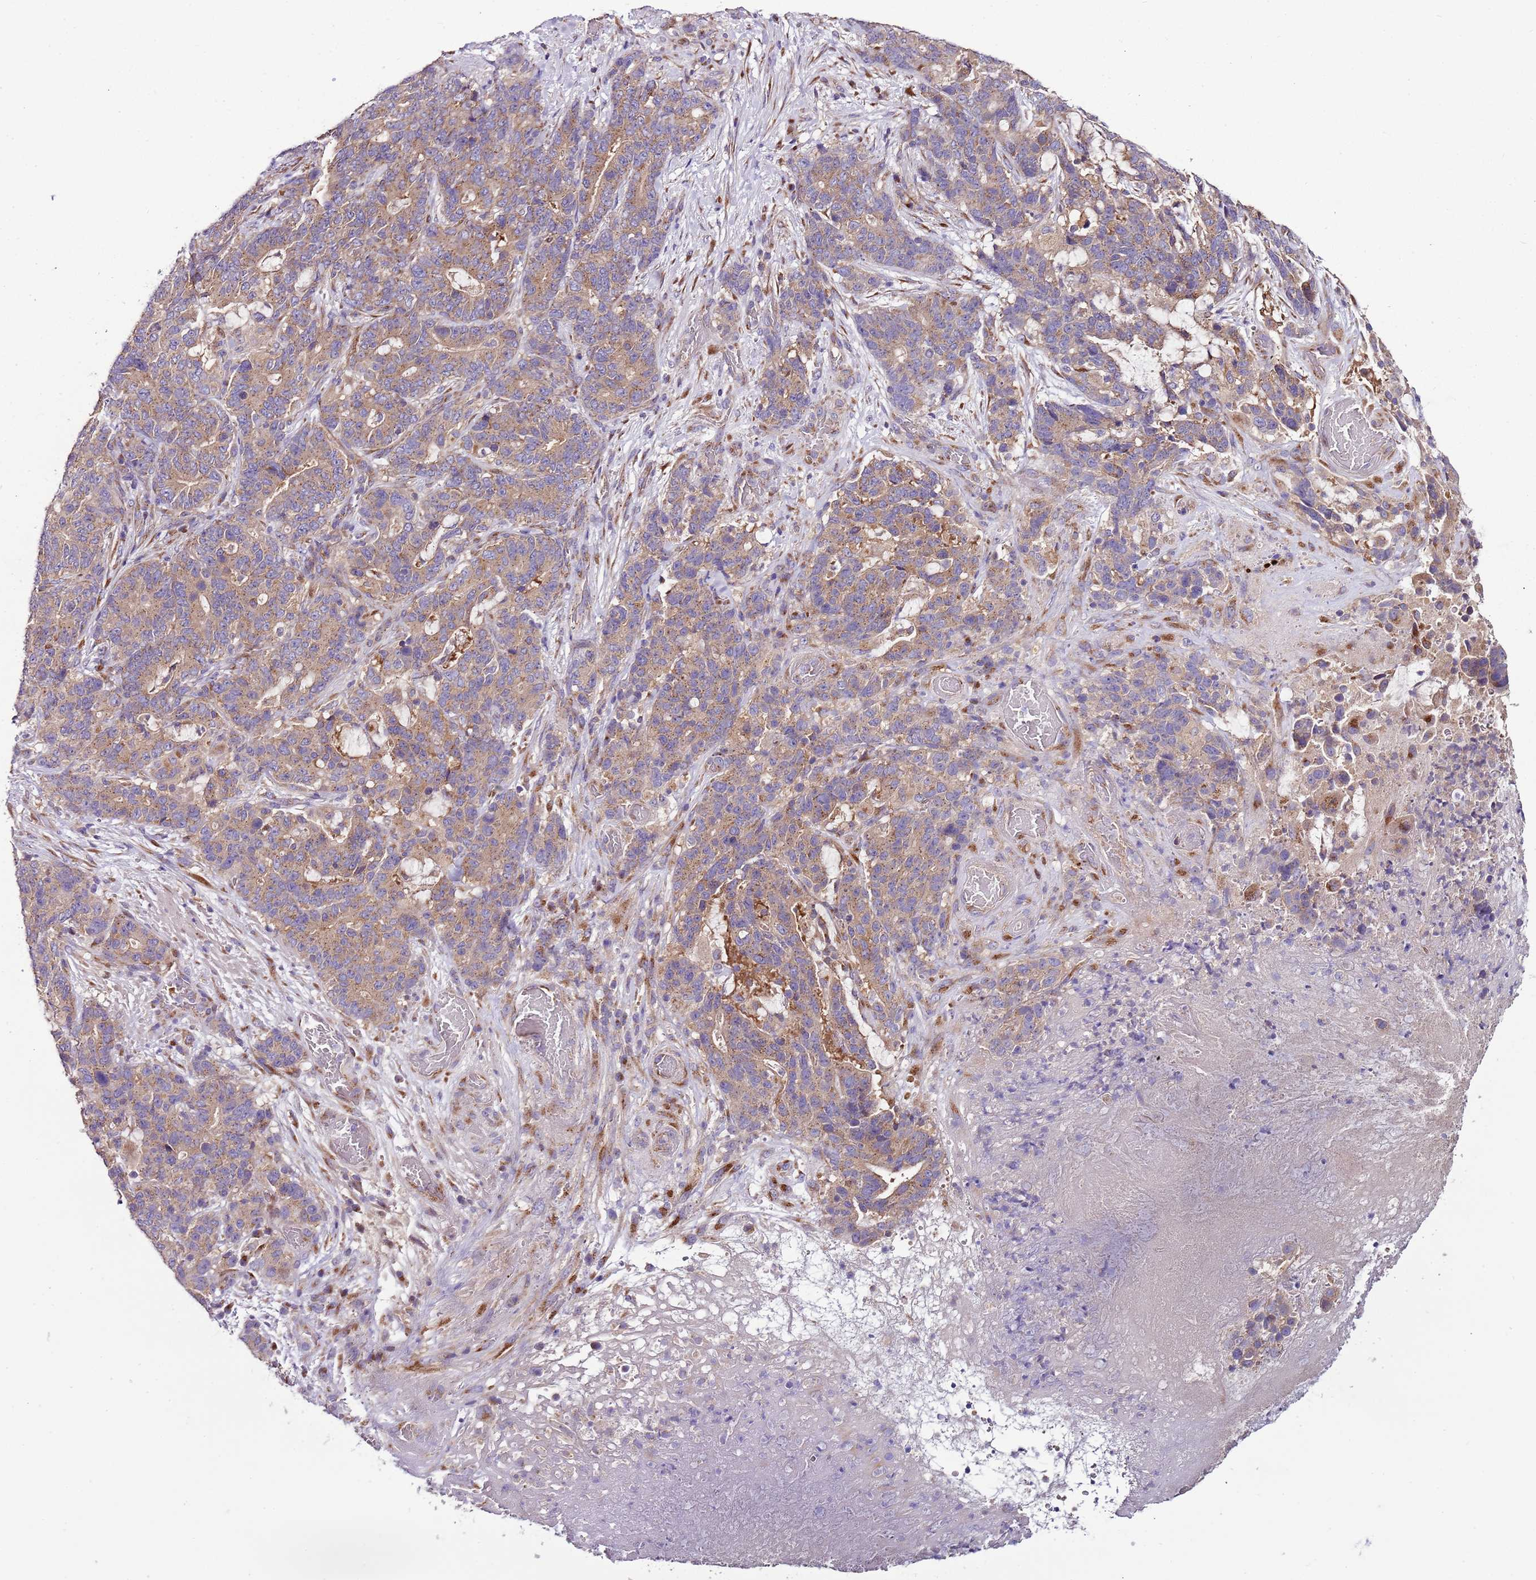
{"staining": {"intensity": "moderate", "quantity": ">75%", "location": "cytoplasmic/membranous"}, "tissue": "stomach cancer", "cell_type": "Tumor cells", "image_type": "cancer", "snomed": [{"axis": "morphology", "description": "Normal tissue, NOS"}, {"axis": "morphology", "description": "Adenocarcinoma, NOS"}, {"axis": "topography", "description": "Stomach"}], "caption": "Moderate cytoplasmic/membranous expression for a protein is present in about >75% of tumor cells of stomach cancer using immunohistochemistry (IHC).", "gene": "FAM20A", "patient": {"sex": "female", "age": 64}}